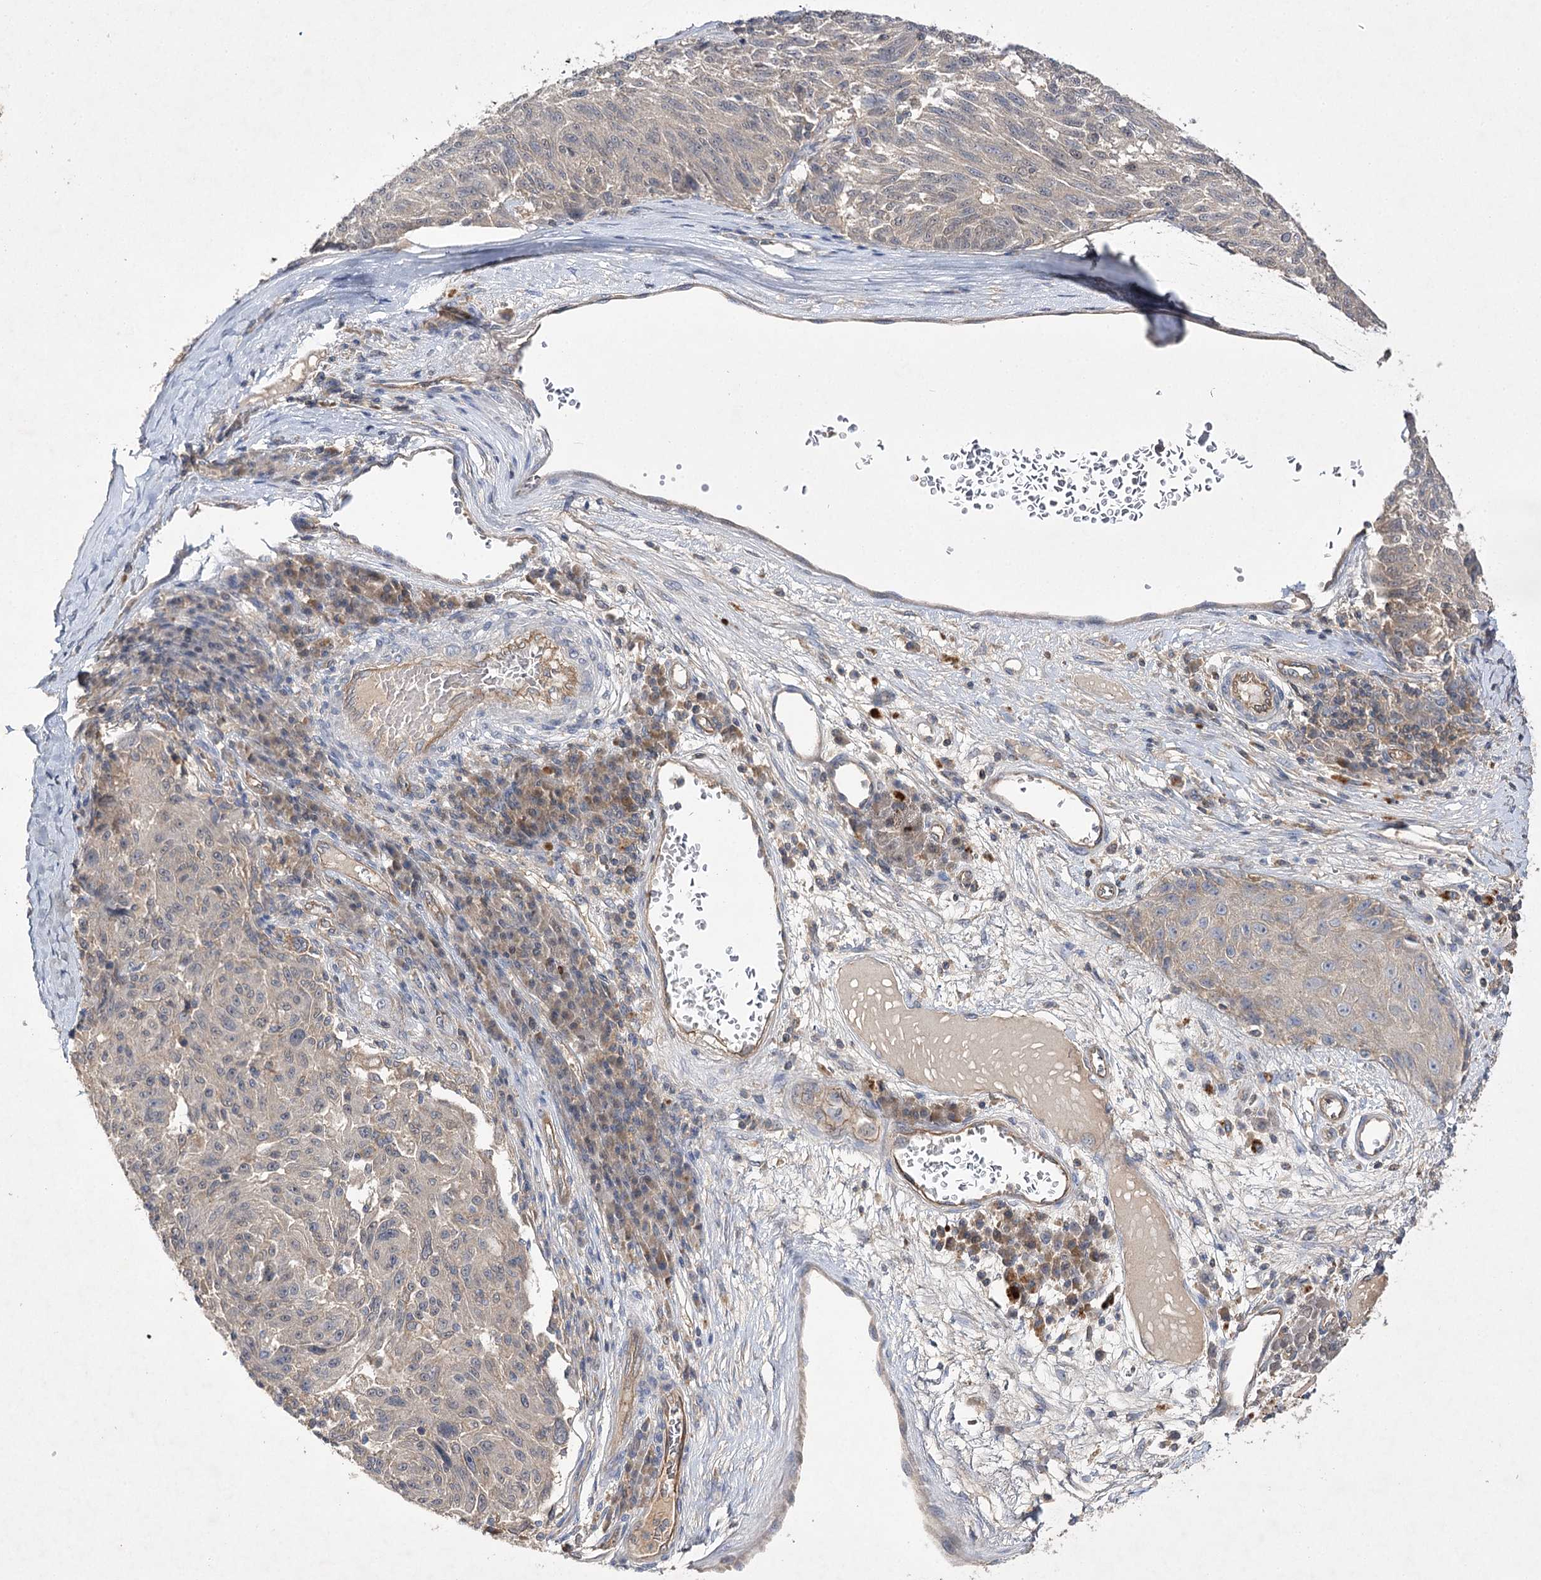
{"staining": {"intensity": "negative", "quantity": "none", "location": "none"}, "tissue": "melanoma", "cell_type": "Tumor cells", "image_type": "cancer", "snomed": [{"axis": "morphology", "description": "Malignant melanoma, NOS"}, {"axis": "topography", "description": "Skin"}], "caption": "This photomicrograph is of melanoma stained with IHC to label a protein in brown with the nuclei are counter-stained blue. There is no staining in tumor cells.", "gene": "BCR", "patient": {"sex": "male", "age": 53}}